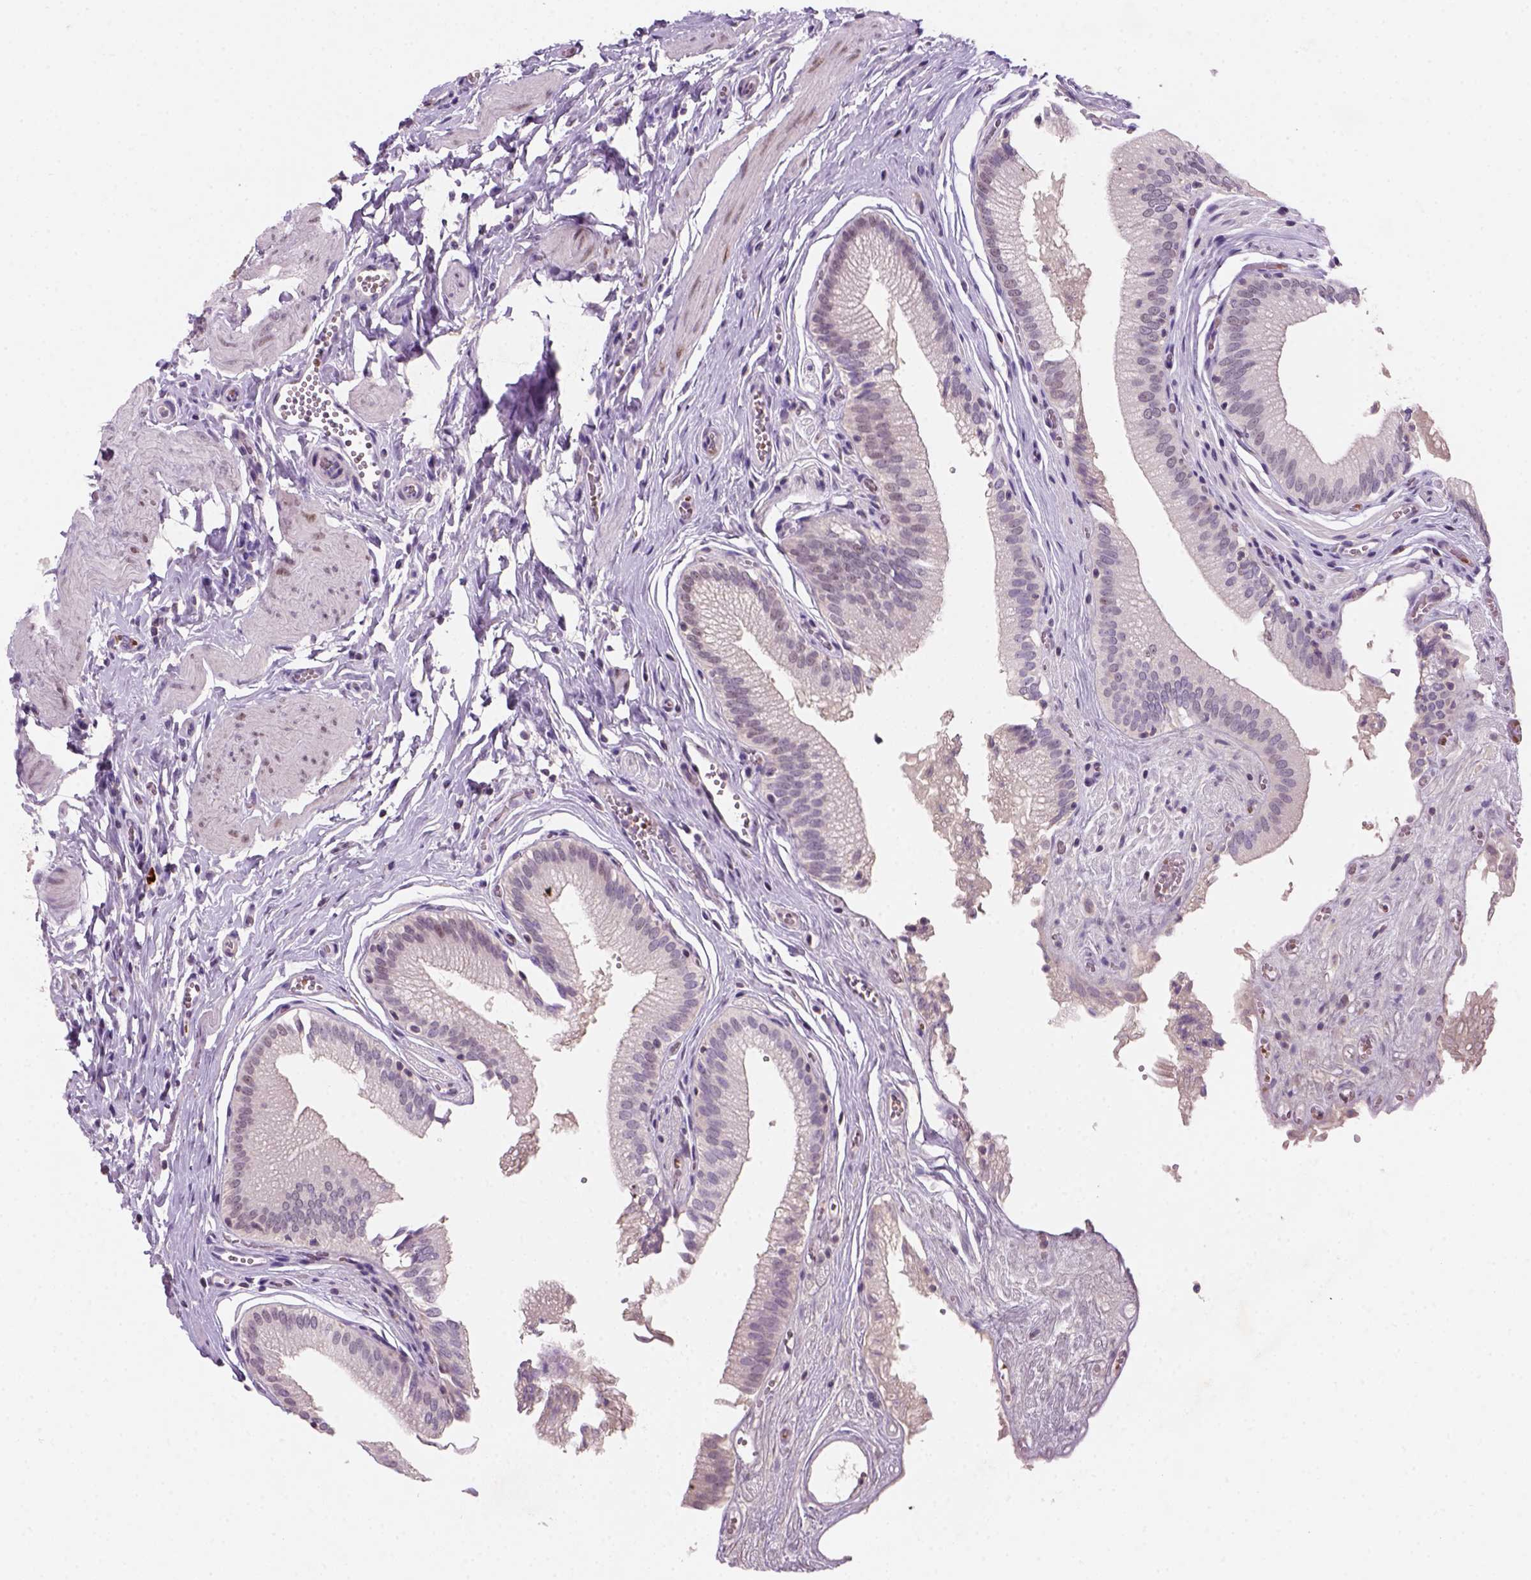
{"staining": {"intensity": "negative", "quantity": "none", "location": "none"}, "tissue": "gallbladder", "cell_type": "Glandular cells", "image_type": "normal", "snomed": [{"axis": "morphology", "description": "Normal tissue, NOS"}, {"axis": "topography", "description": "Gallbladder"}, {"axis": "topography", "description": "Peripheral nerve tissue"}], "caption": "The micrograph displays no staining of glandular cells in unremarkable gallbladder.", "gene": "ZMAT4", "patient": {"sex": "male", "age": 17}}